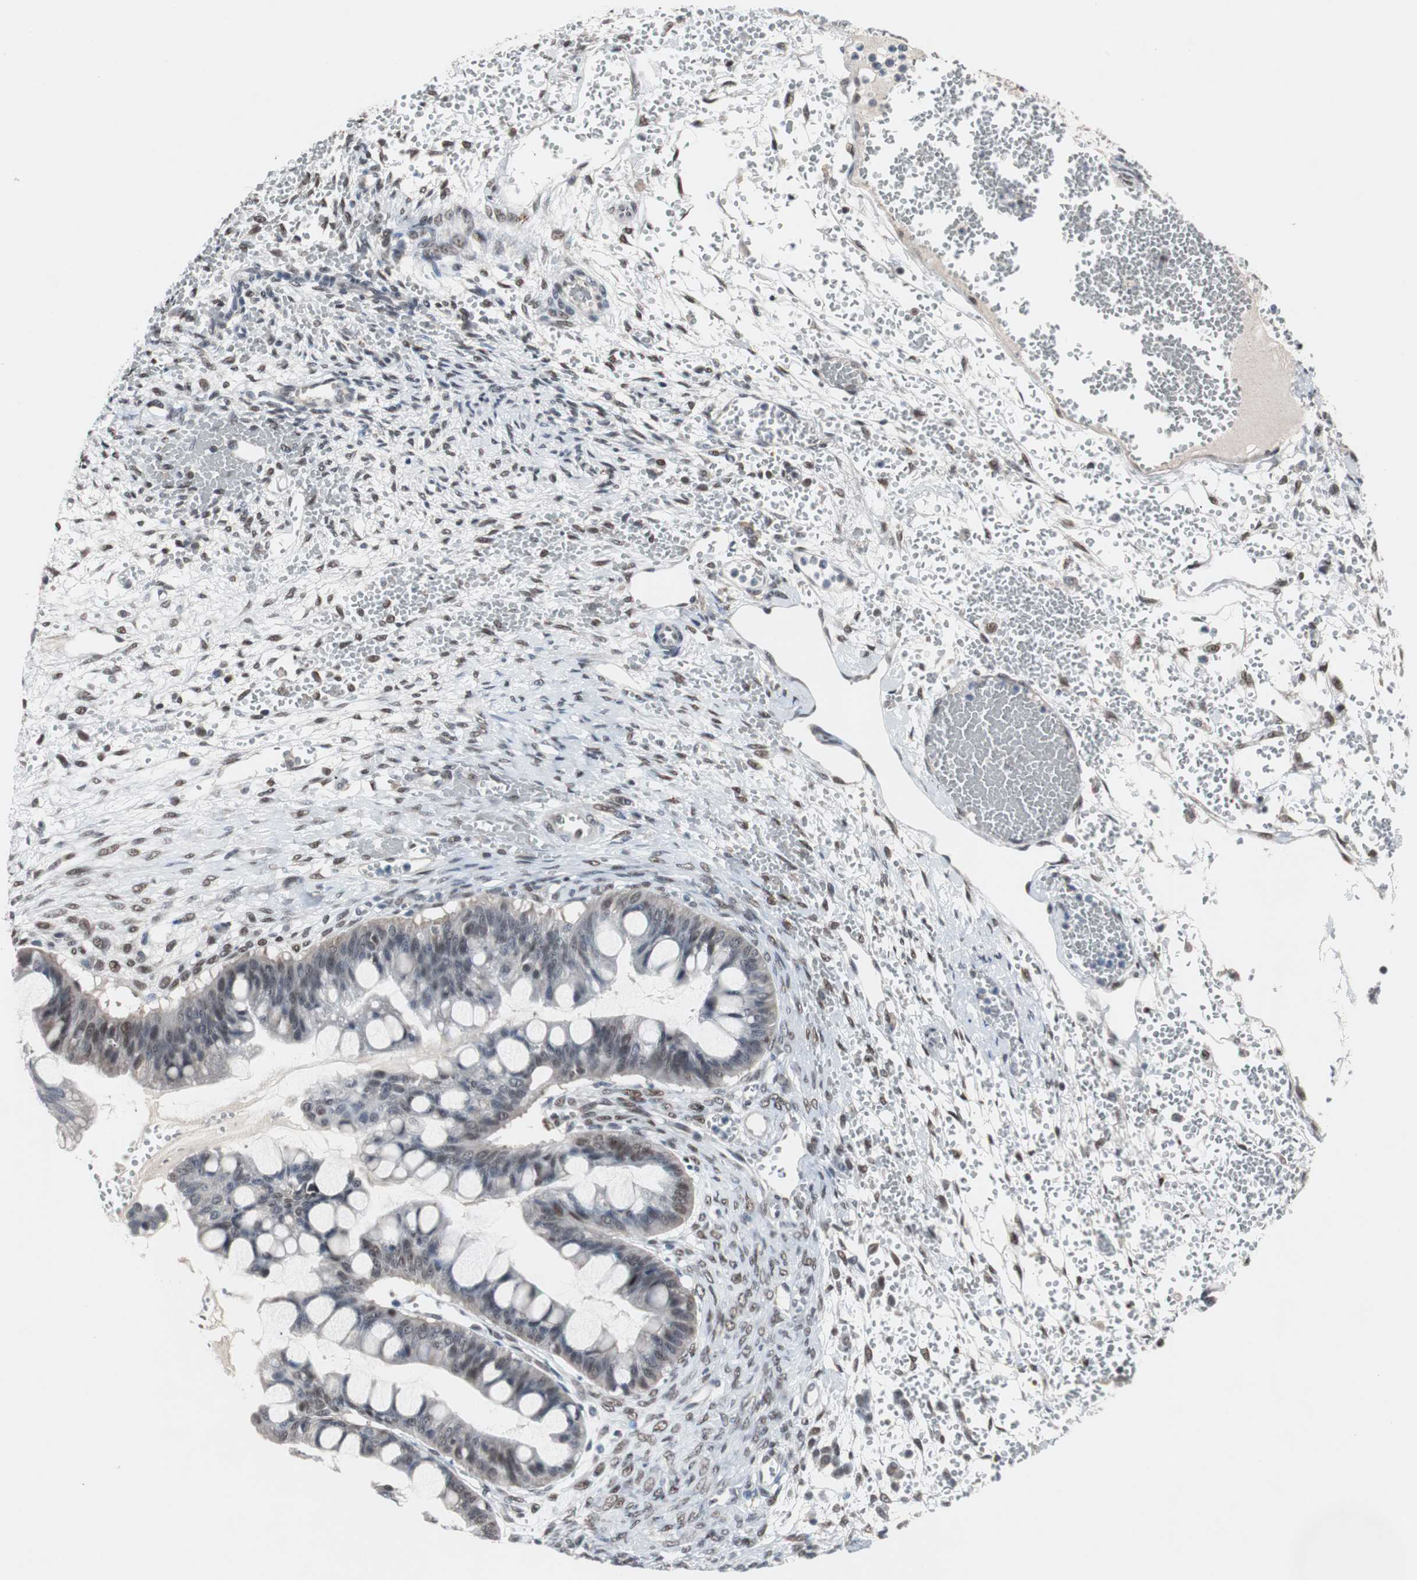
{"staining": {"intensity": "negative", "quantity": "none", "location": "none"}, "tissue": "ovarian cancer", "cell_type": "Tumor cells", "image_type": "cancer", "snomed": [{"axis": "morphology", "description": "Cystadenocarcinoma, mucinous, NOS"}, {"axis": "topography", "description": "Ovary"}], "caption": "DAB immunohistochemical staining of ovarian cancer (mucinous cystadenocarcinoma) exhibits no significant positivity in tumor cells.", "gene": "ZHX2", "patient": {"sex": "female", "age": 73}}